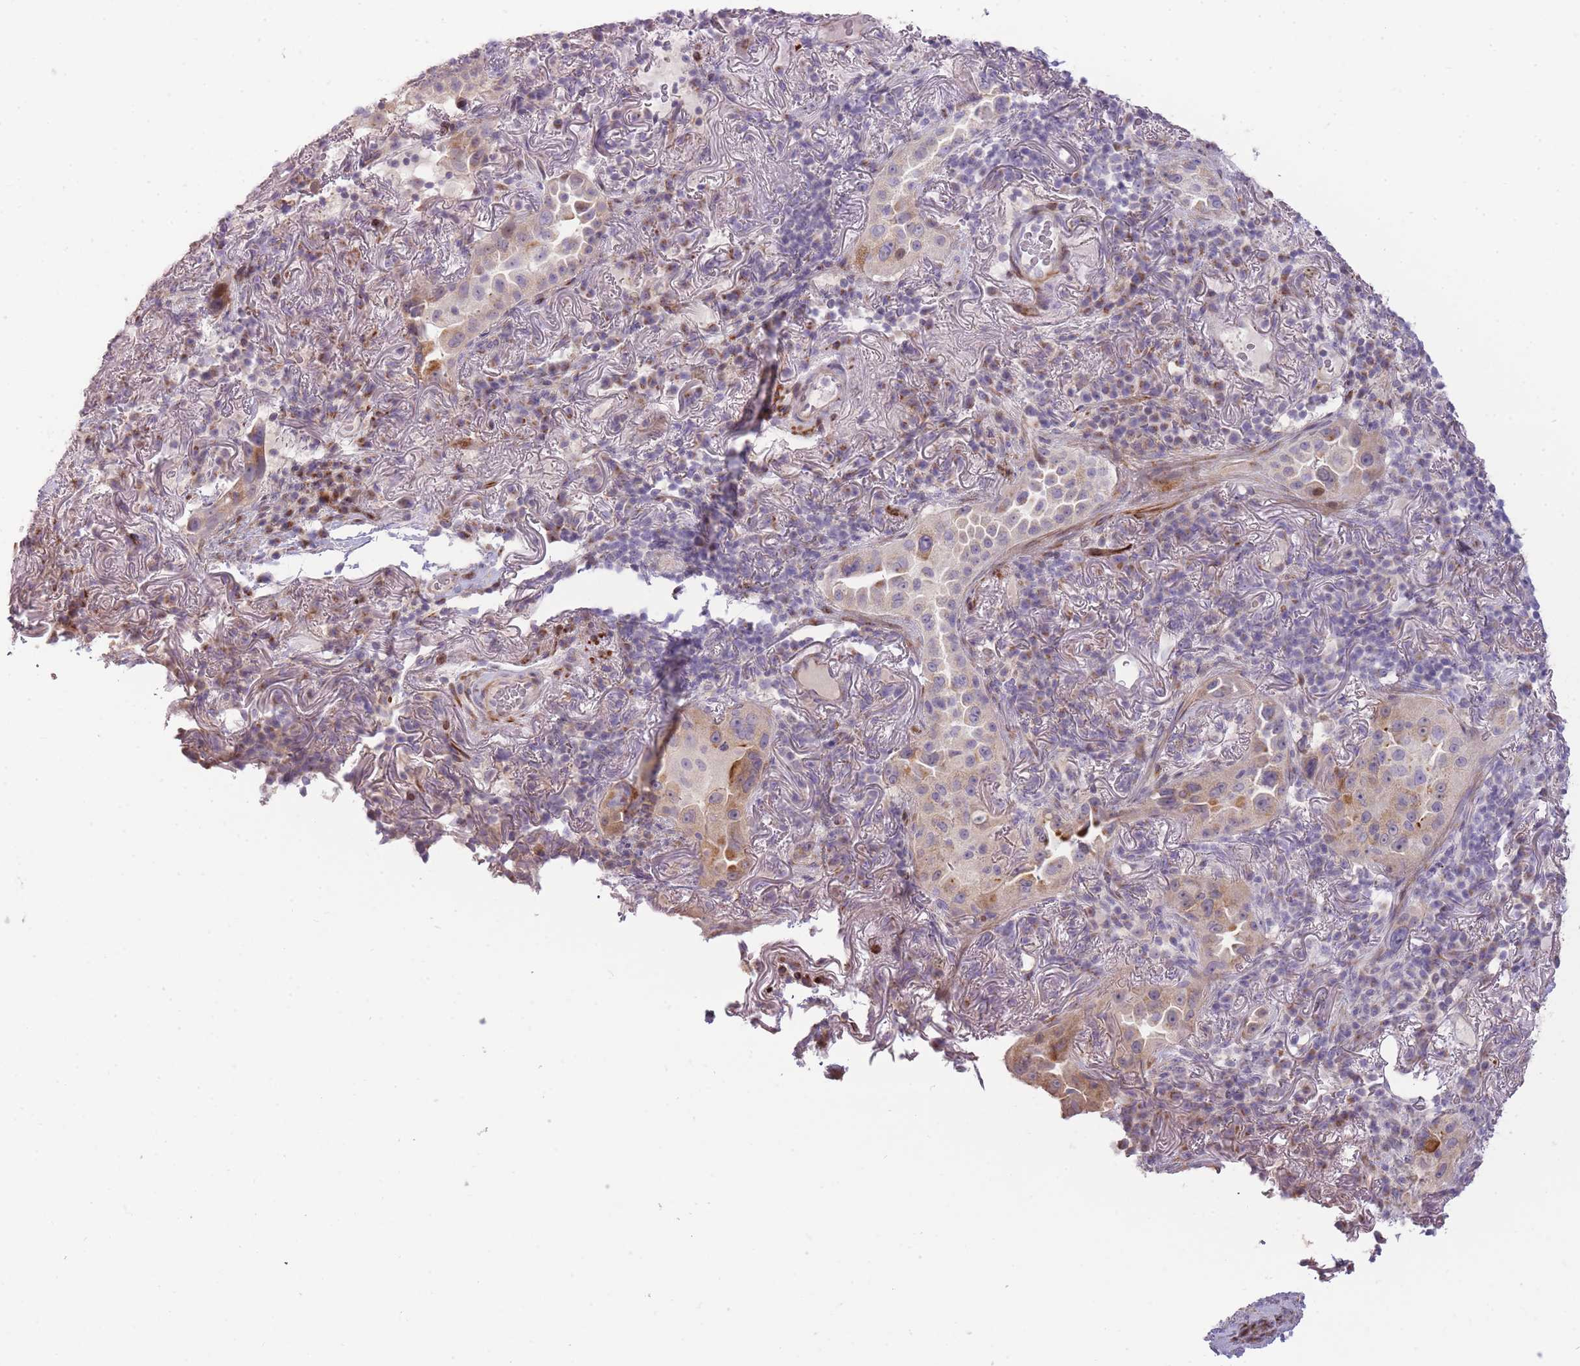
{"staining": {"intensity": "weak", "quantity": "<25%", "location": "cytoplasmic/membranous"}, "tissue": "lung cancer", "cell_type": "Tumor cells", "image_type": "cancer", "snomed": [{"axis": "morphology", "description": "Adenocarcinoma, NOS"}, {"axis": "topography", "description": "Lung"}], "caption": "Tumor cells are negative for brown protein staining in lung cancer (adenocarcinoma).", "gene": "PPP3R2", "patient": {"sex": "female", "age": 69}}